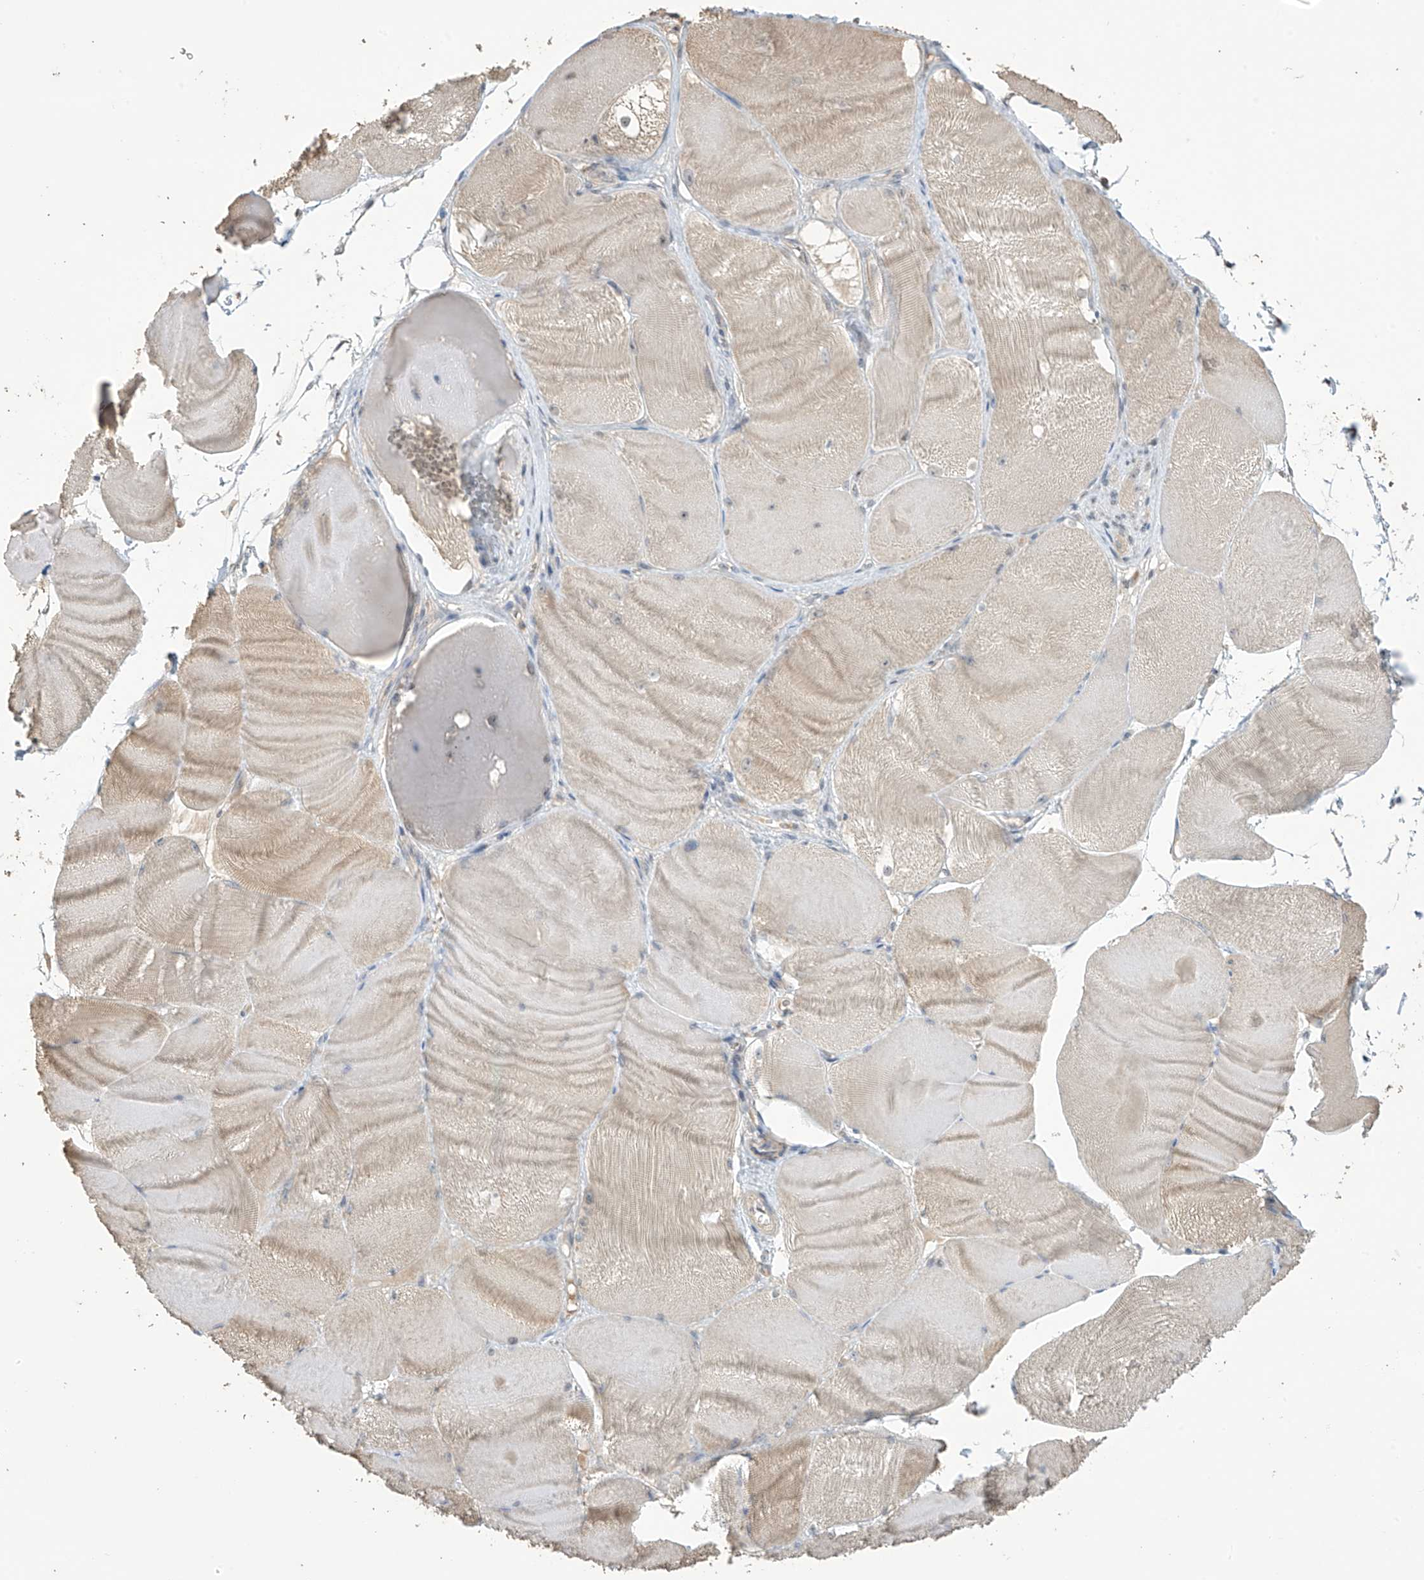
{"staining": {"intensity": "weak", "quantity": "25%-75%", "location": "cytoplasmic/membranous"}, "tissue": "skeletal muscle", "cell_type": "Myocytes", "image_type": "normal", "snomed": [{"axis": "morphology", "description": "Normal tissue, NOS"}, {"axis": "morphology", "description": "Basal cell carcinoma"}, {"axis": "topography", "description": "Skeletal muscle"}], "caption": "Skeletal muscle stained with a brown dye reveals weak cytoplasmic/membranous positive expression in about 25%-75% of myocytes.", "gene": "SLFN14", "patient": {"sex": "female", "age": 64}}